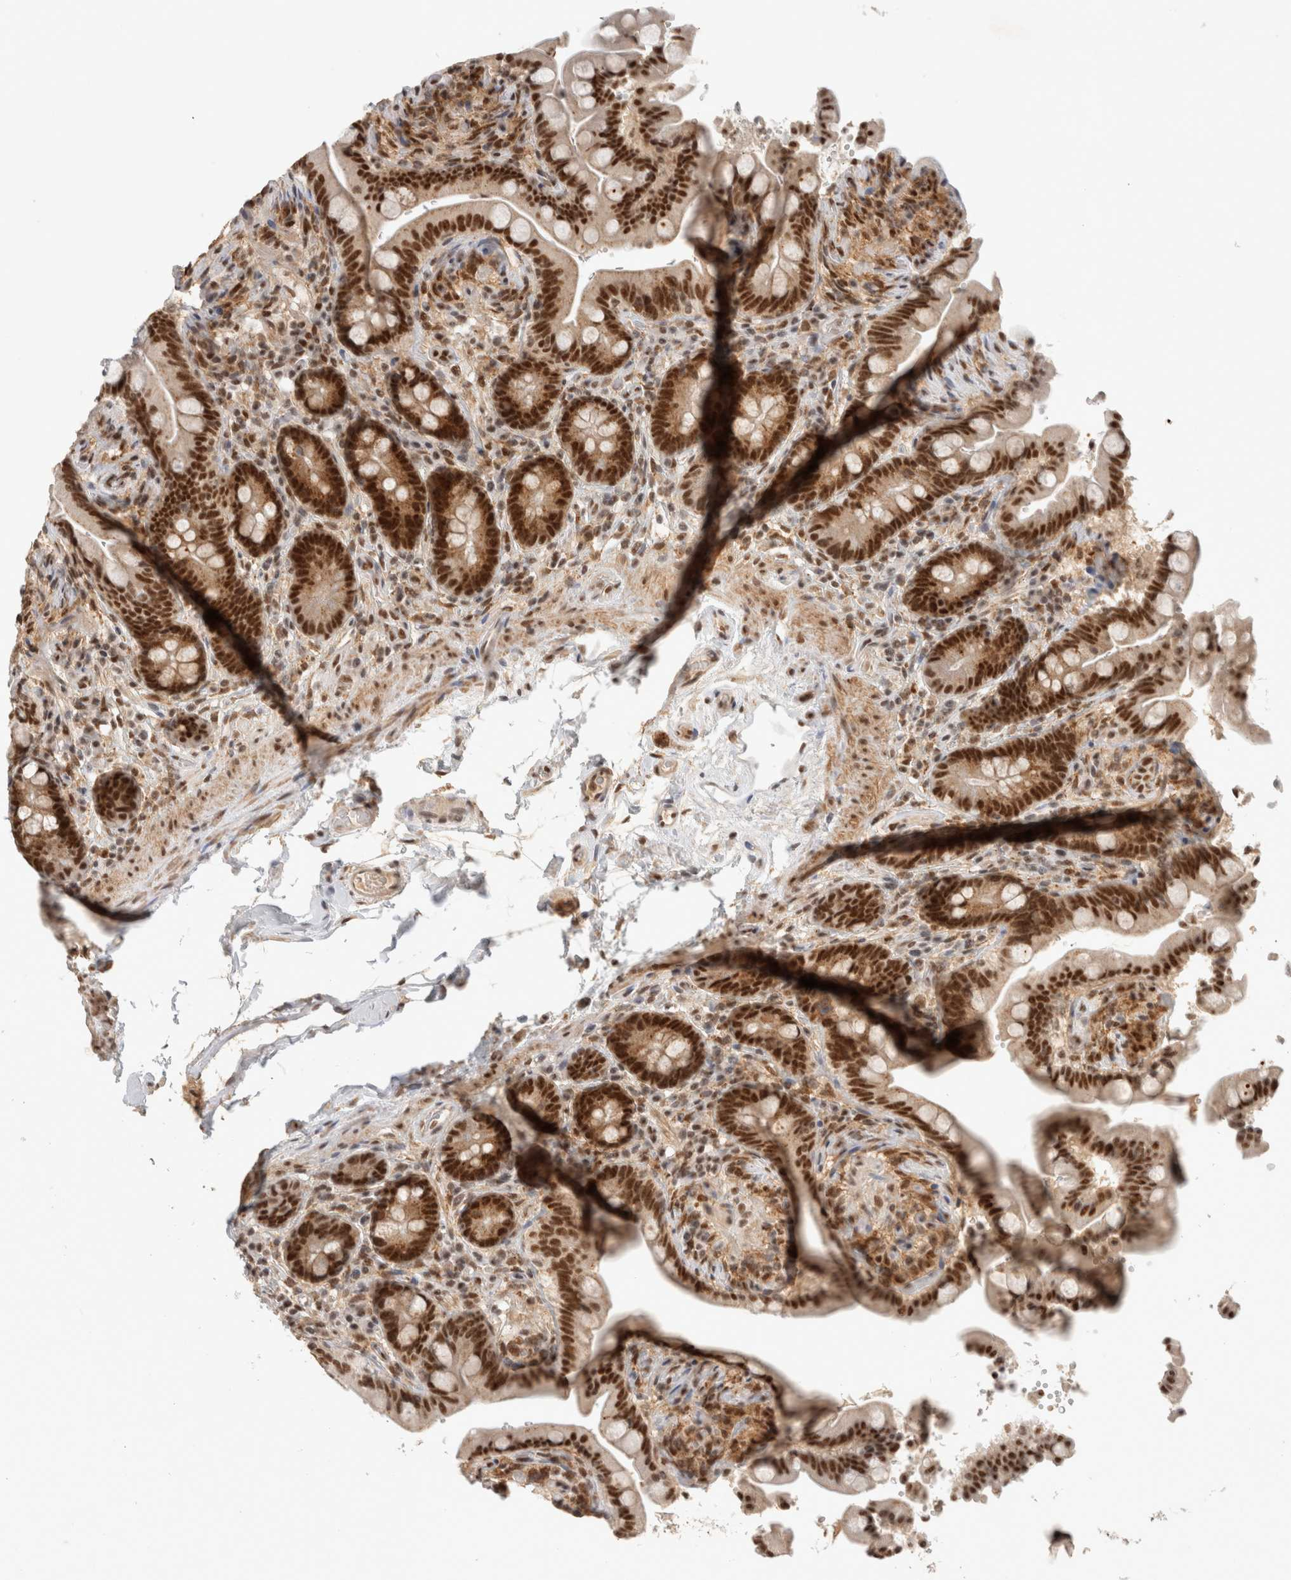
{"staining": {"intensity": "moderate", "quantity": ">75%", "location": "nuclear"}, "tissue": "colon", "cell_type": "Endothelial cells", "image_type": "normal", "snomed": [{"axis": "morphology", "description": "Normal tissue, NOS"}, {"axis": "topography", "description": "Smooth muscle"}, {"axis": "topography", "description": "Colon"}], "caption": "Brown immunohistochemical staining in benign colon displays moderate nuclear expression in about >75% of endothelial cells. Nuclei are stained in blue.", "gene": "ZNF830", "patient": {"sex": "male", "age": 73}}